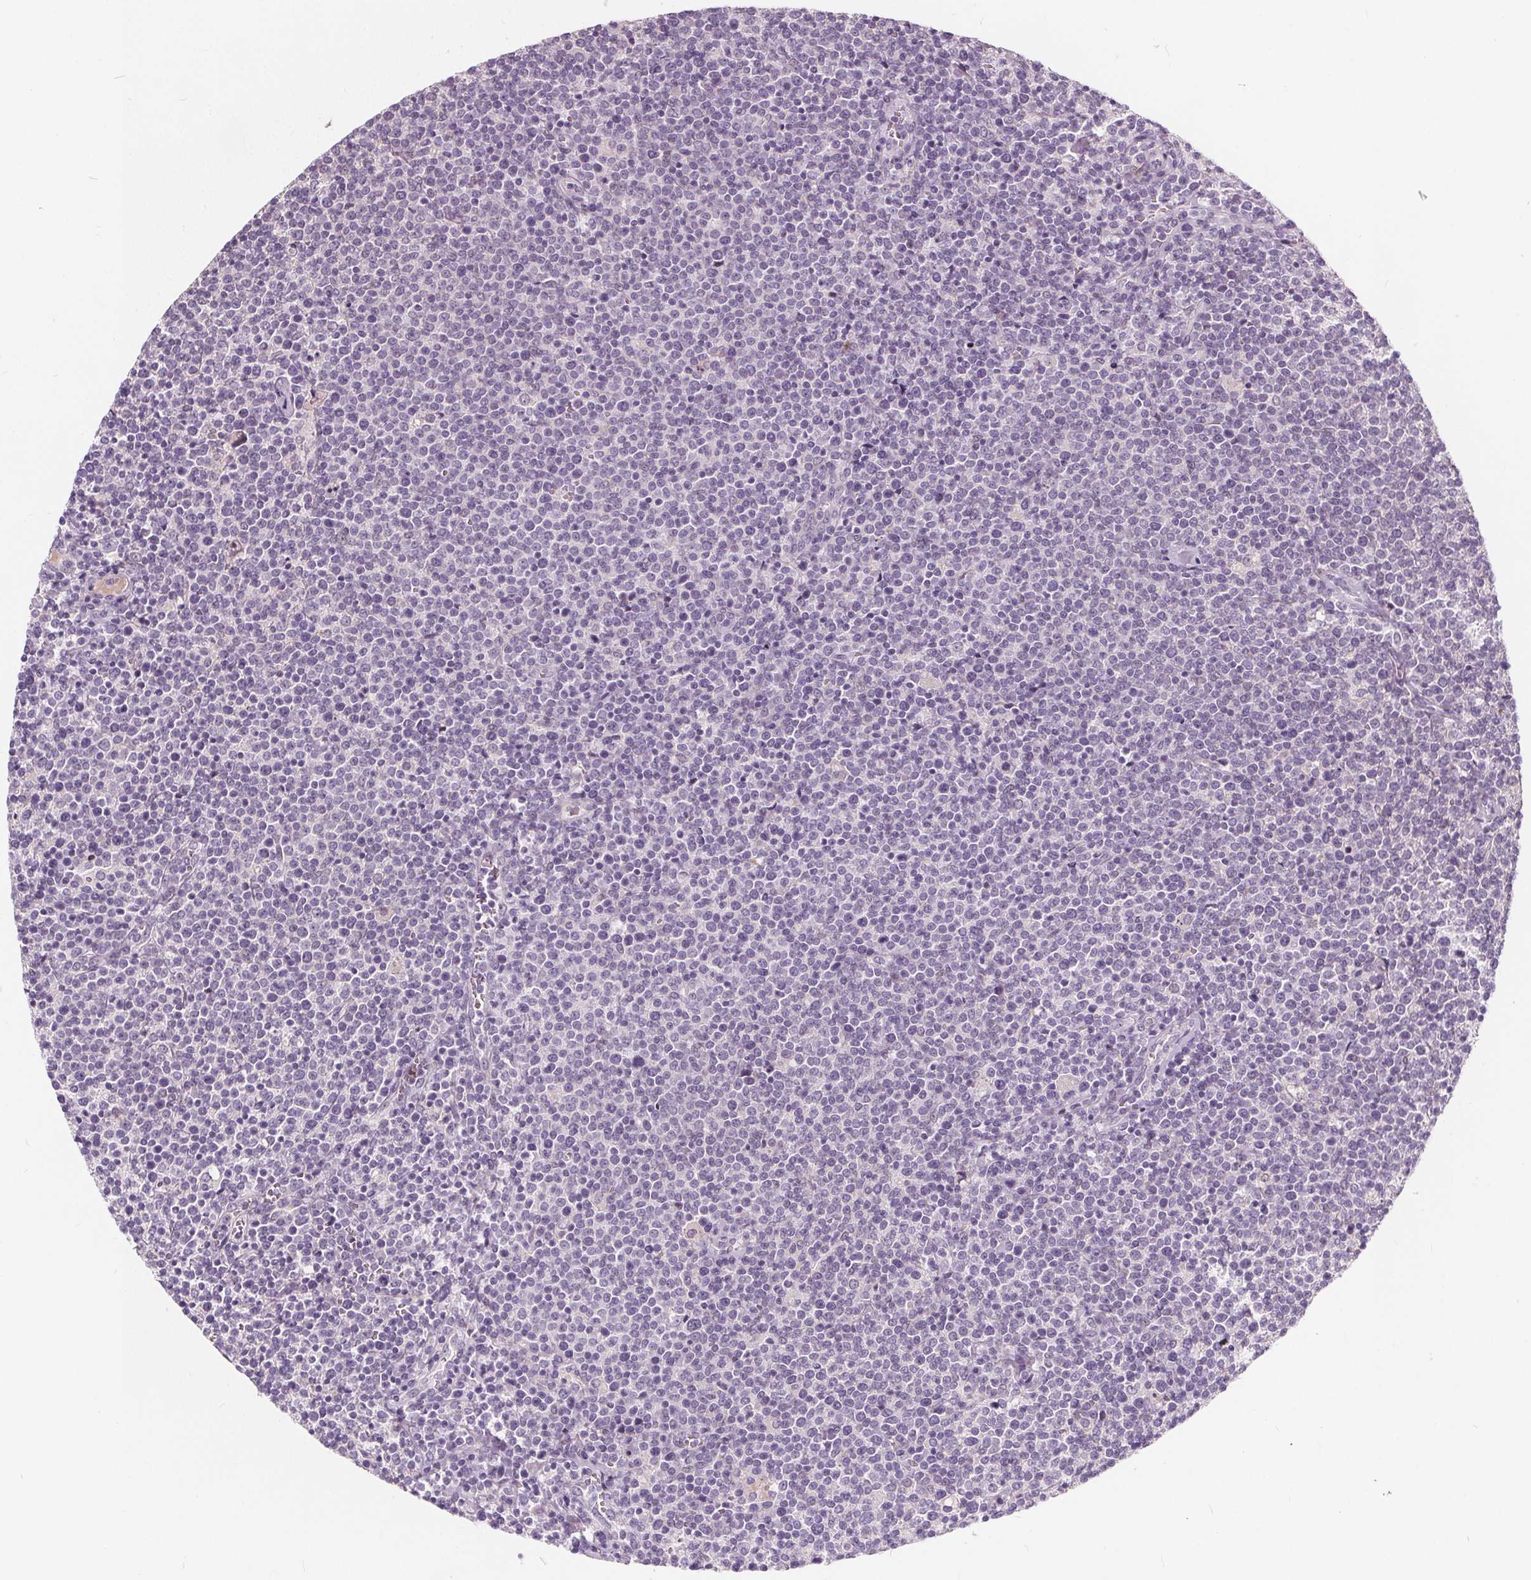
{"staining": {"intensity": "negative", "quantity": "none", "location": "none"}, "tissue": "lymphoma", "cell_type": "Tumor cells", "image_type": "cancer", "snomed": [{"axis": "morphology", "description": "Malignant lymphoma, non-Hodgkin's type, High grade"}, {"axis": "topography", "description": "Lymph node"}], "caption": "Human high-grade malignant lymphoma, non-Hodgkin's type stained for a protein using immunohistochemistry demonstrates no positivity in tumor cells.", "gene": "HAAO", "patient": {"sex": "male", "age": 61}}